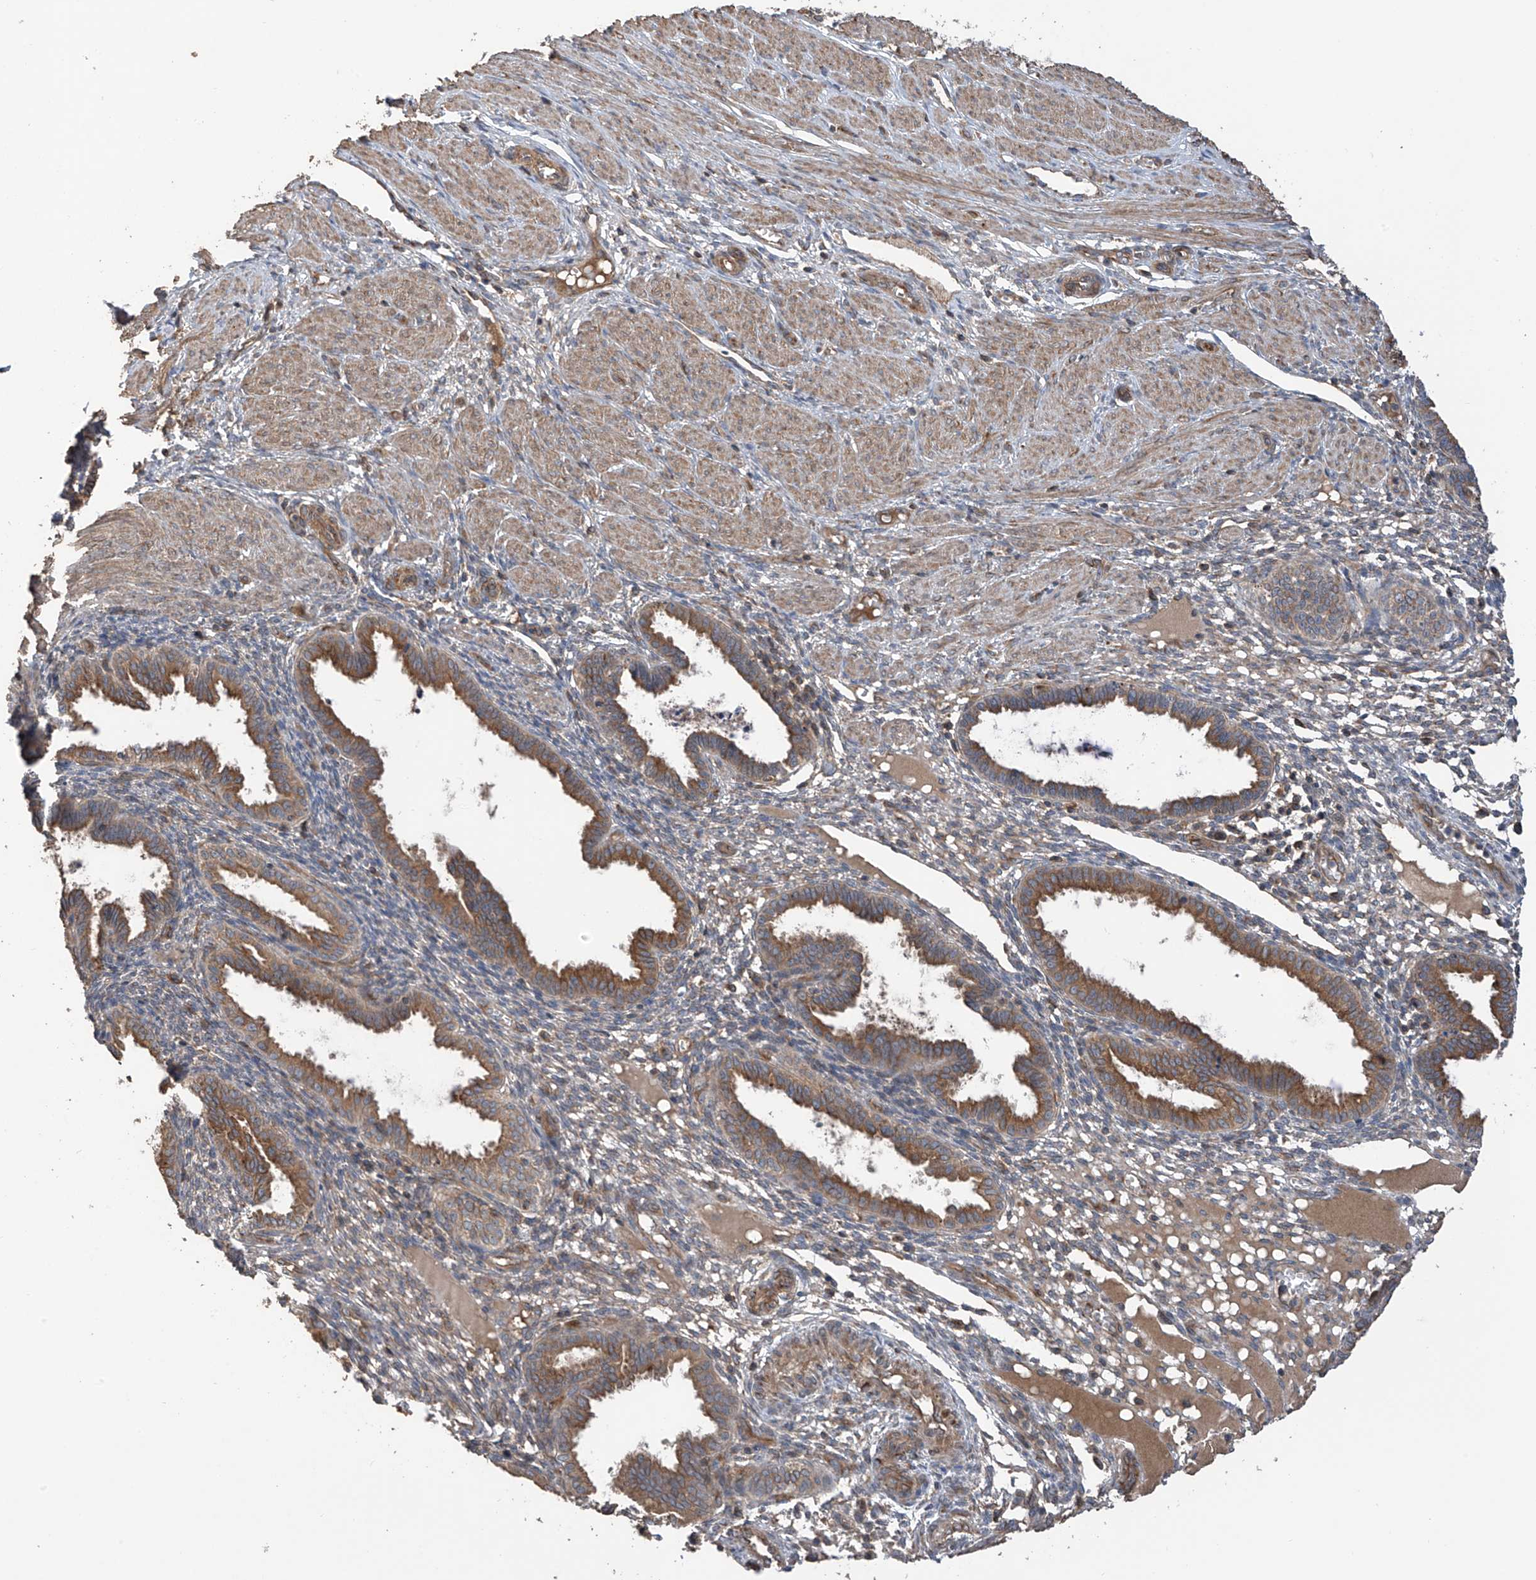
{"staining": {"intensity": "weak", "quantity": "<25%", "location": "cytoplasmic/membranous"}, "tissue": "endometrium", "cell_type": "Cells in endometrial stroma", "image_type": "normal", "snomed": [{"axis": "morphology", "description": "Normal tissue, NOS"}, {"axis": "topography", "description": "Endometrium"}], "caption": "IHC of unremarkable human endometrium demonstrates no positivity in cells in endometrial stroma. (DAB immunohistochemistry (IHC), high magnification).", "gene": "RPAIN", "patient": {"sex": "female", "age": 33}}